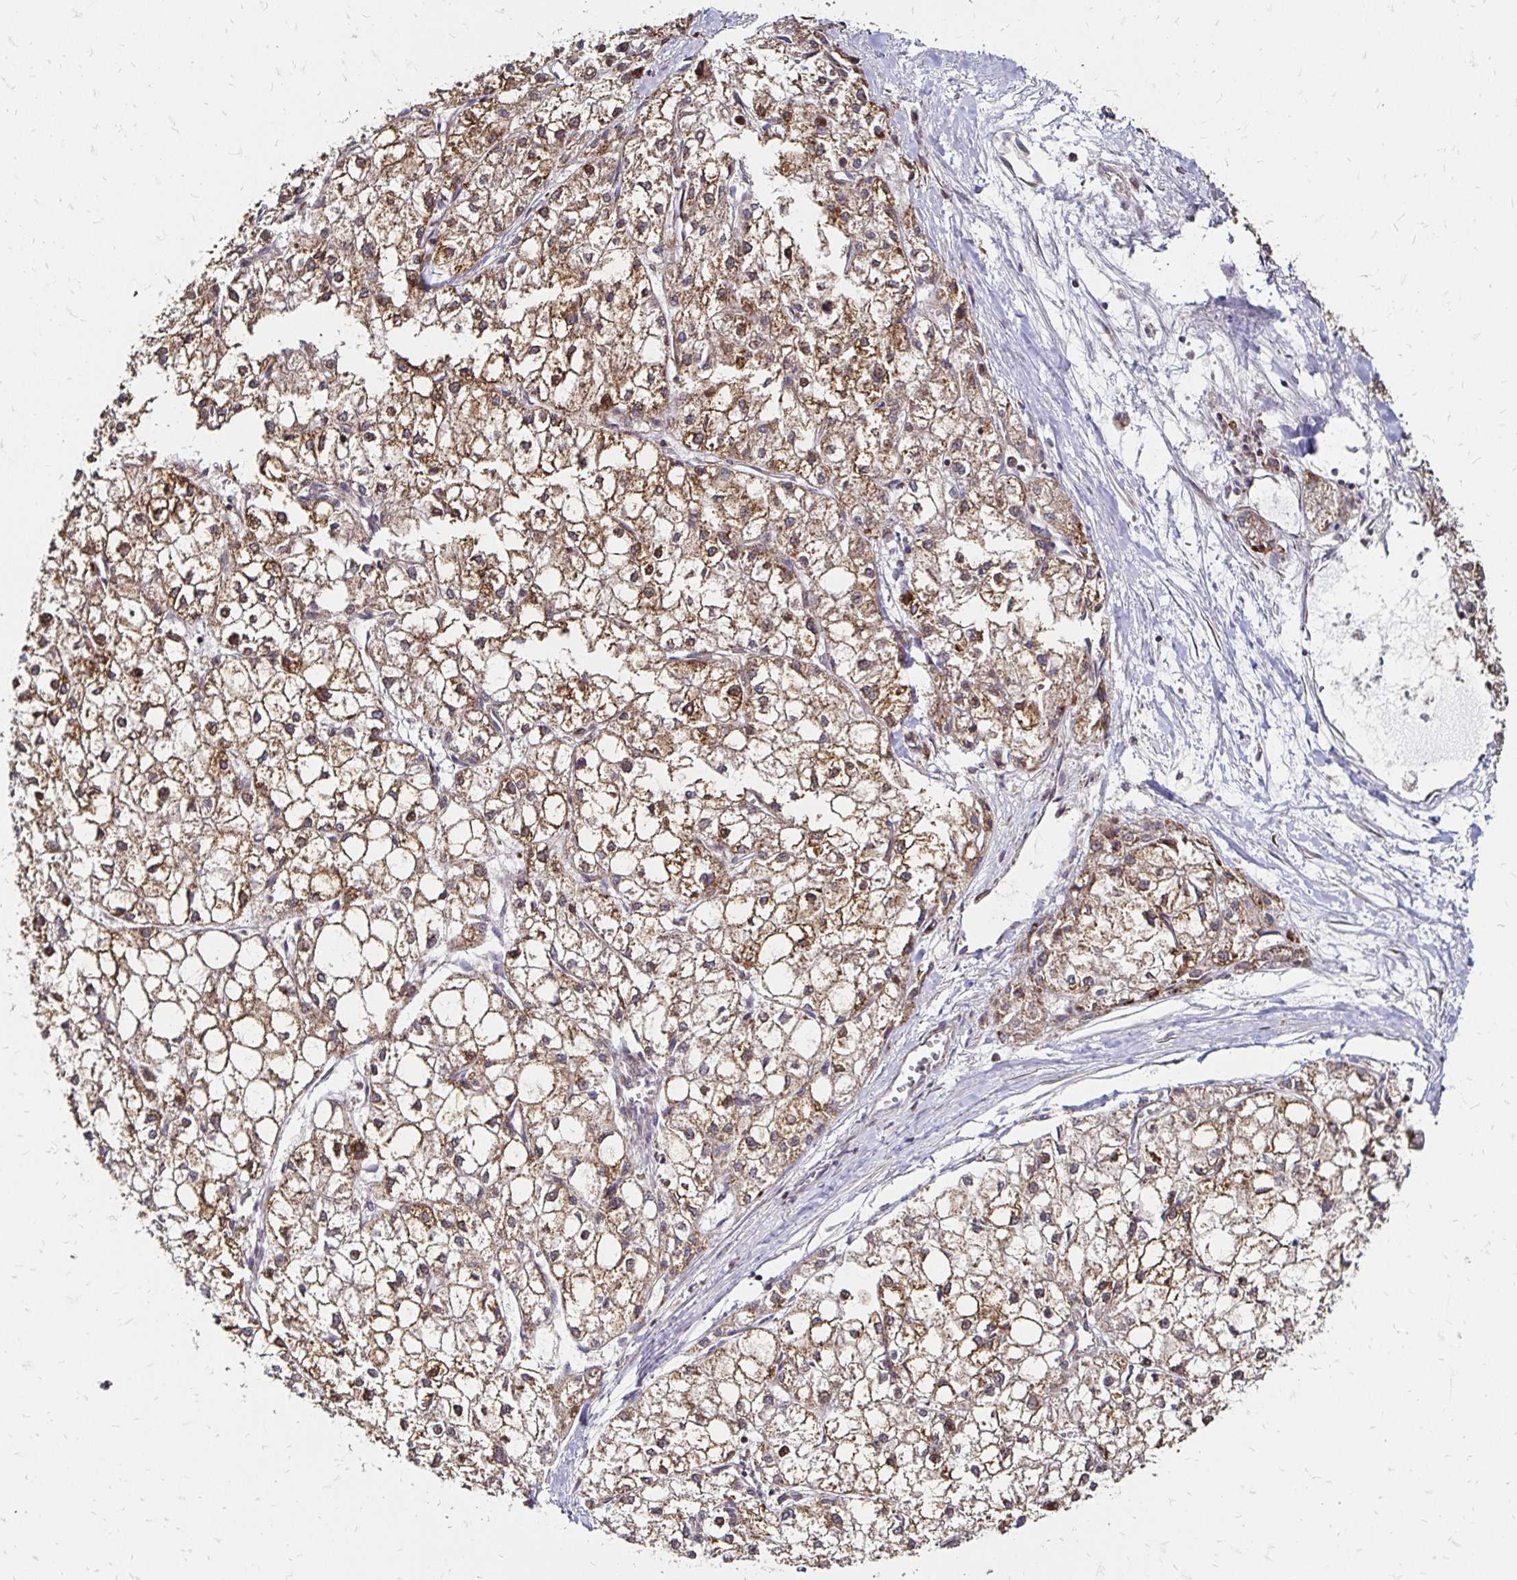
{"staining": {"intensity": "strong", "quantity": ">75%", "location": "cytoplasmic/membranous"}, "tissue": "liver cancer", "cell_type": "Tumor cells", "image_type": "cancer", "snomed": [{"axis": "morphology", "description": "Carcinoma, Hepatocellular, NOS"}, {"axis": "topography", "description": "Liver"}], "caption": "A high-resolution micrograph shows IHC staining of liver cancer (hepatocellular carcinoma), which demonstrates strong cytoplasmic/membranous positivity in about >75% of tumor cells.", "gene": "ZW10", "patient": {"sex": "female", "age": 43}}